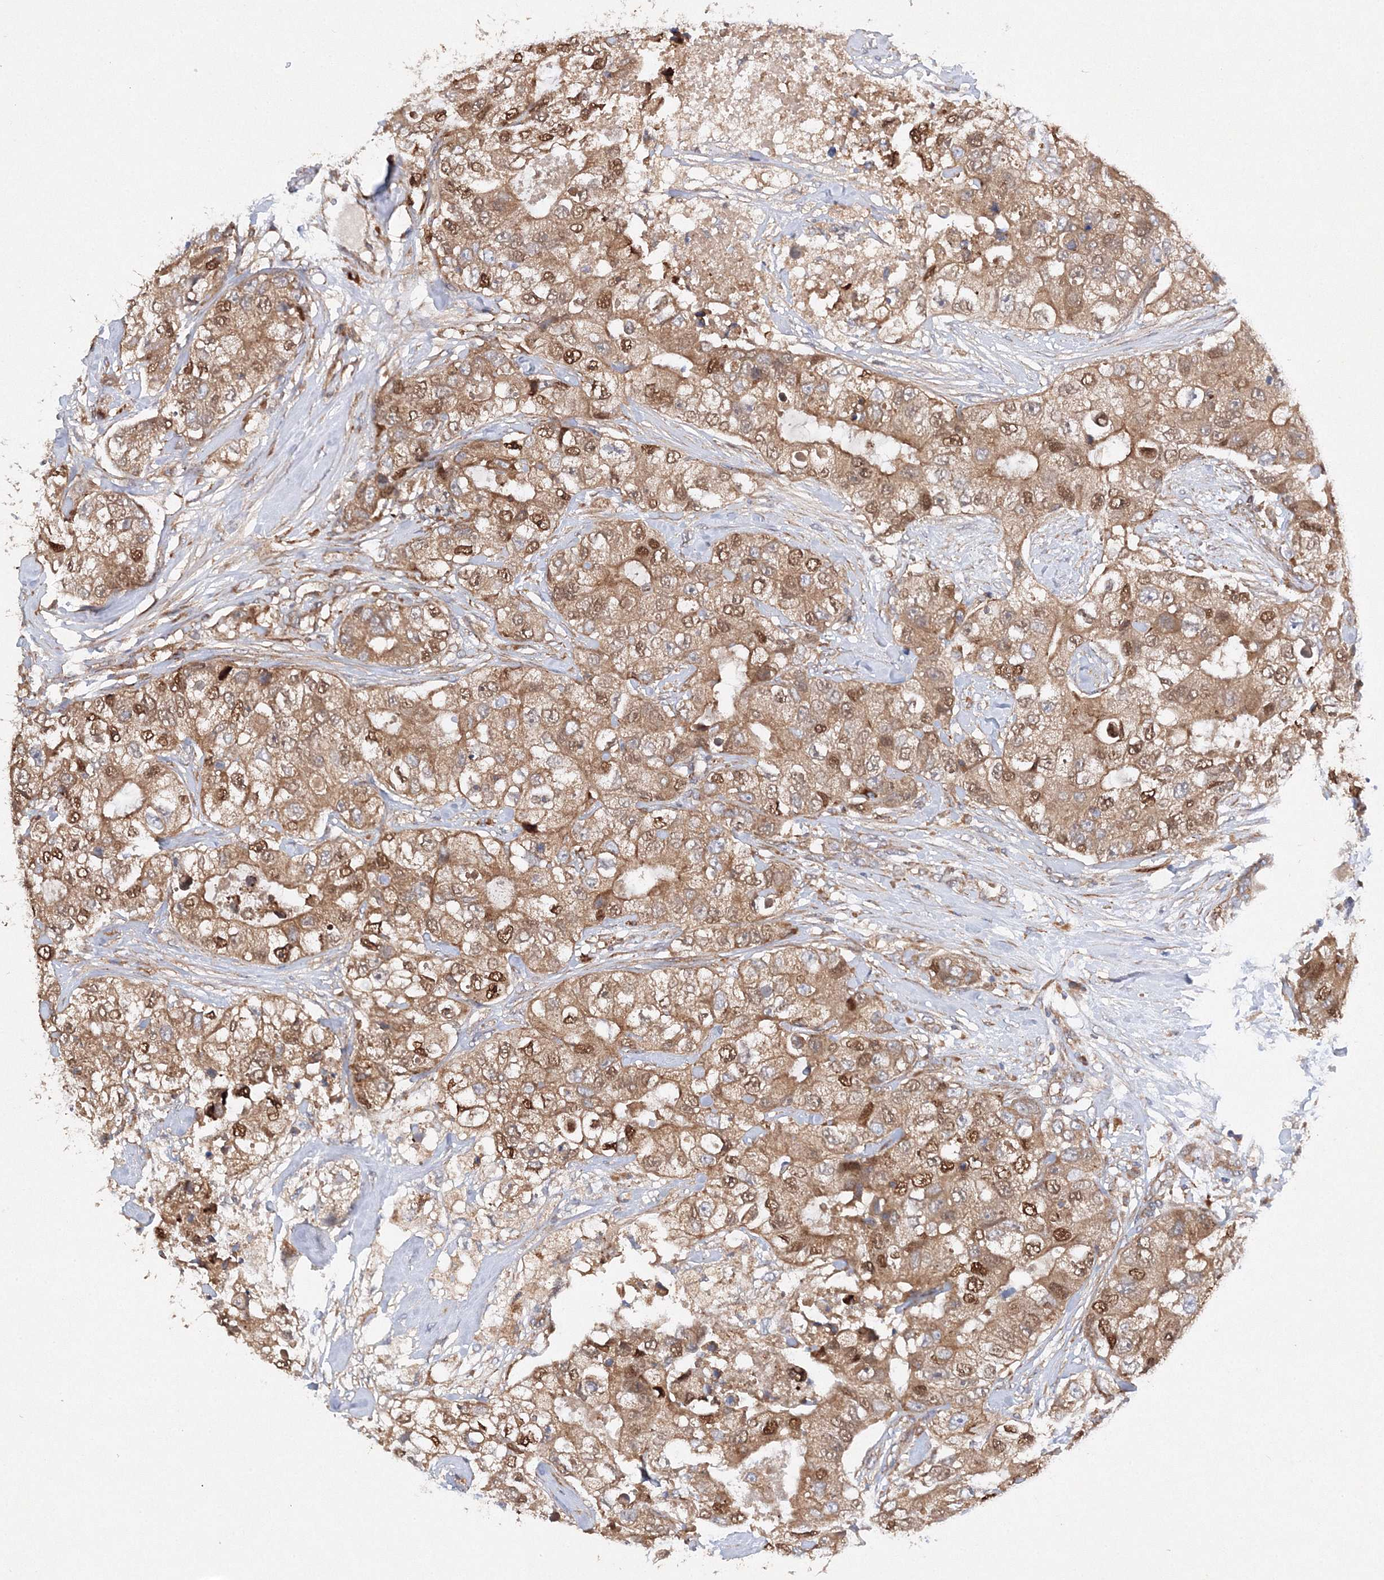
{"staining": {"intensity": "moderate", "quantity": ">75%", "location": "cytoplasmic/membranous,nuclear"}, "tissue": "breast cancer", "cell_type": "Tumor cells", "image_type": "cancer", "snomed": [{"axis": "morphology", "description": "Duct carcinoma"}, {"axis": "topography", "description": "Breast"}], "caption": "Human breast invasive ductal carcinoma stained with a brown dye displays moderate cytoplasmic/membranous and nuclear positive staining in about >75% of tumor cells.", "gene": "SLC36A1", "patient": {"sex": "female", "age": 62}}